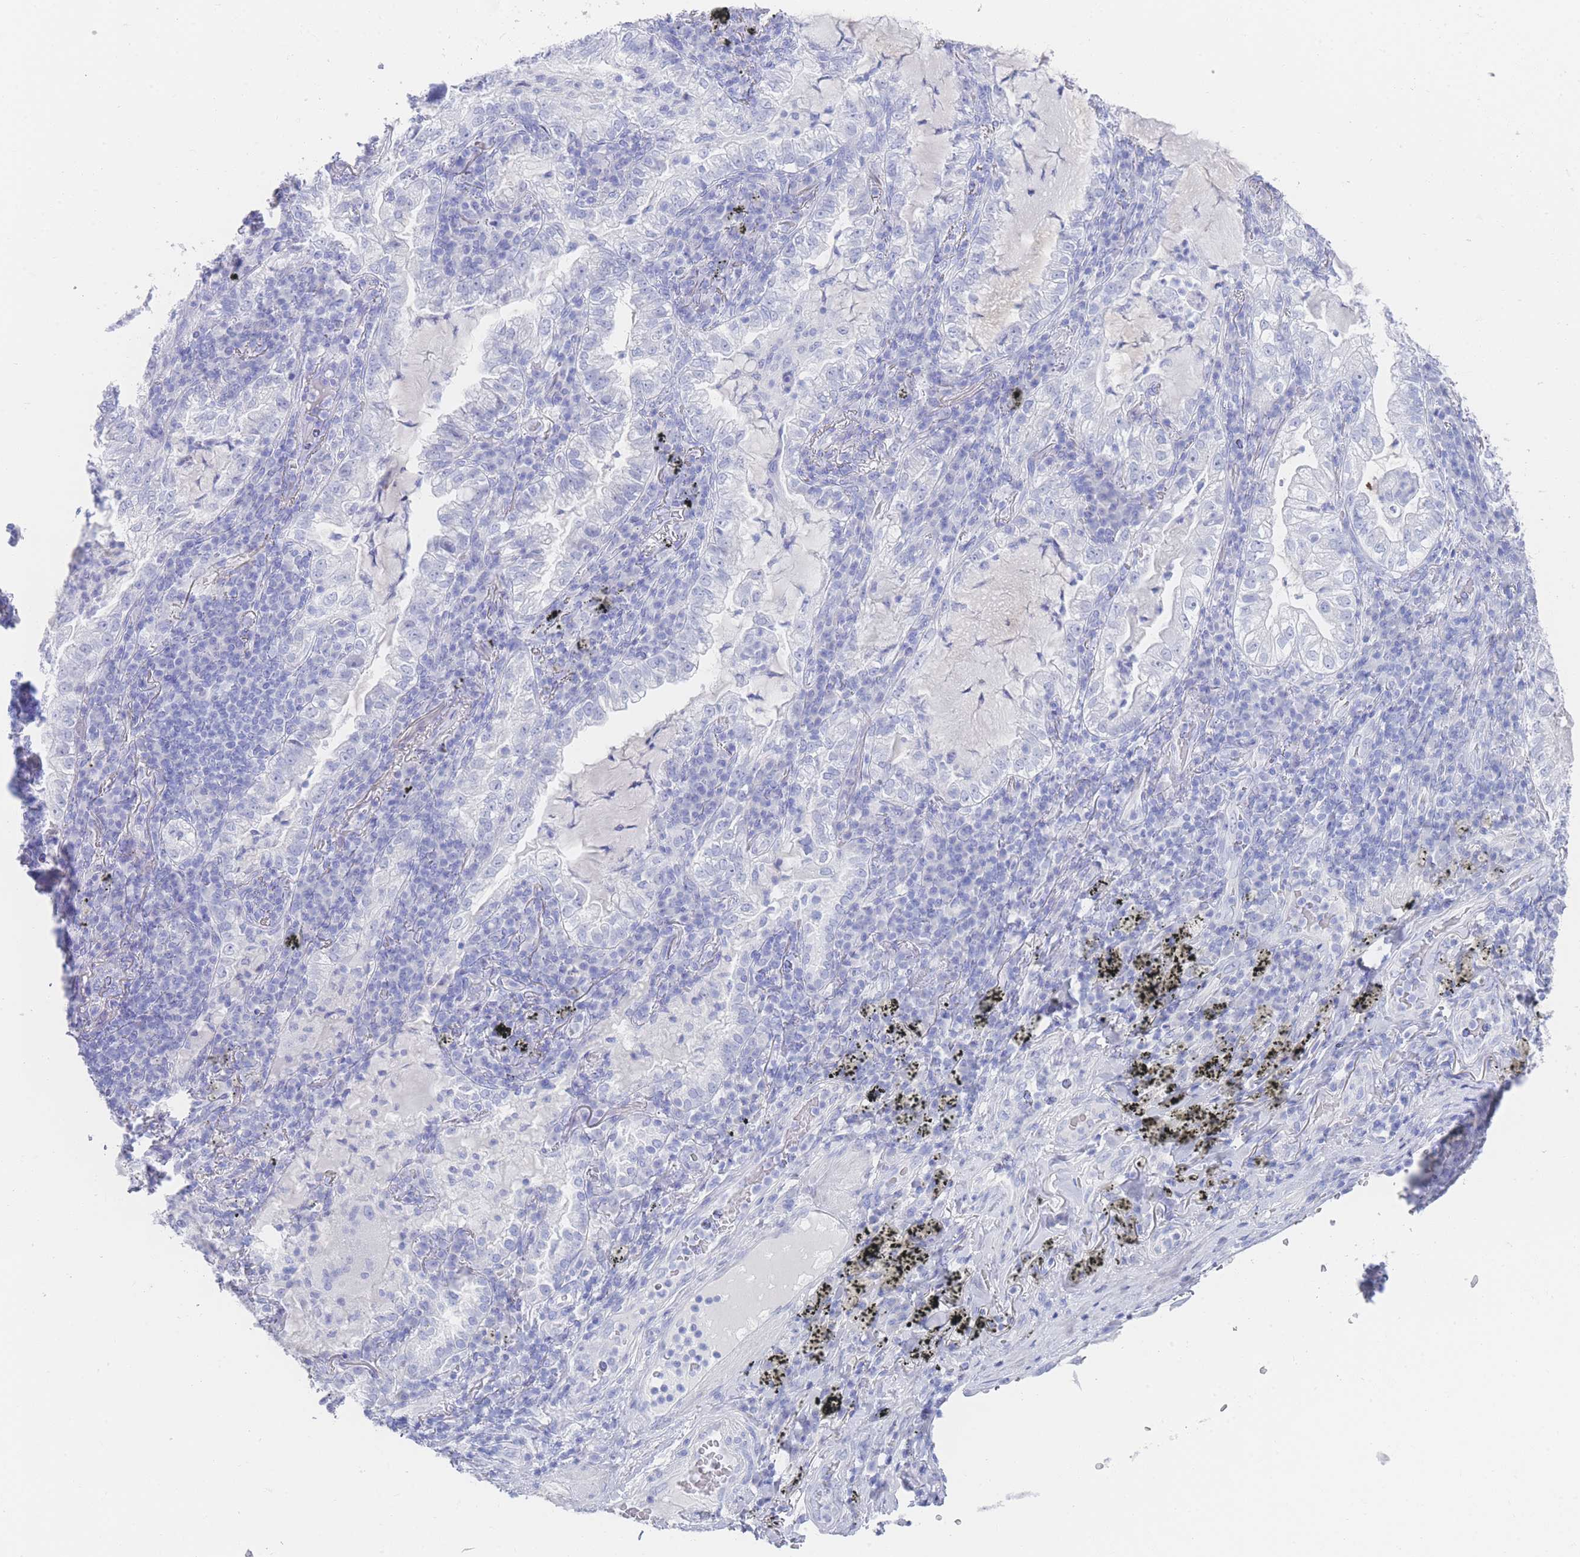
{"staining": {"intensity": "negative", "quantity": "none", "location": "none"}, "tissue": "lung cancer", "cell_type": "Tumor cells", "image_type": "cancer", "snomed": [{"axis": "morphology", "description": "Adenocarcinoma, NOS"}, {"axis": "topography", "description": "Lung"}], "caption": "This is an immunohistochemistry (IHC) image of adenocarcinoma (lung). There is no staining in tumor cells.", "gene": "LRRC37A", "patient": {"sex": "female", "age": 73}}